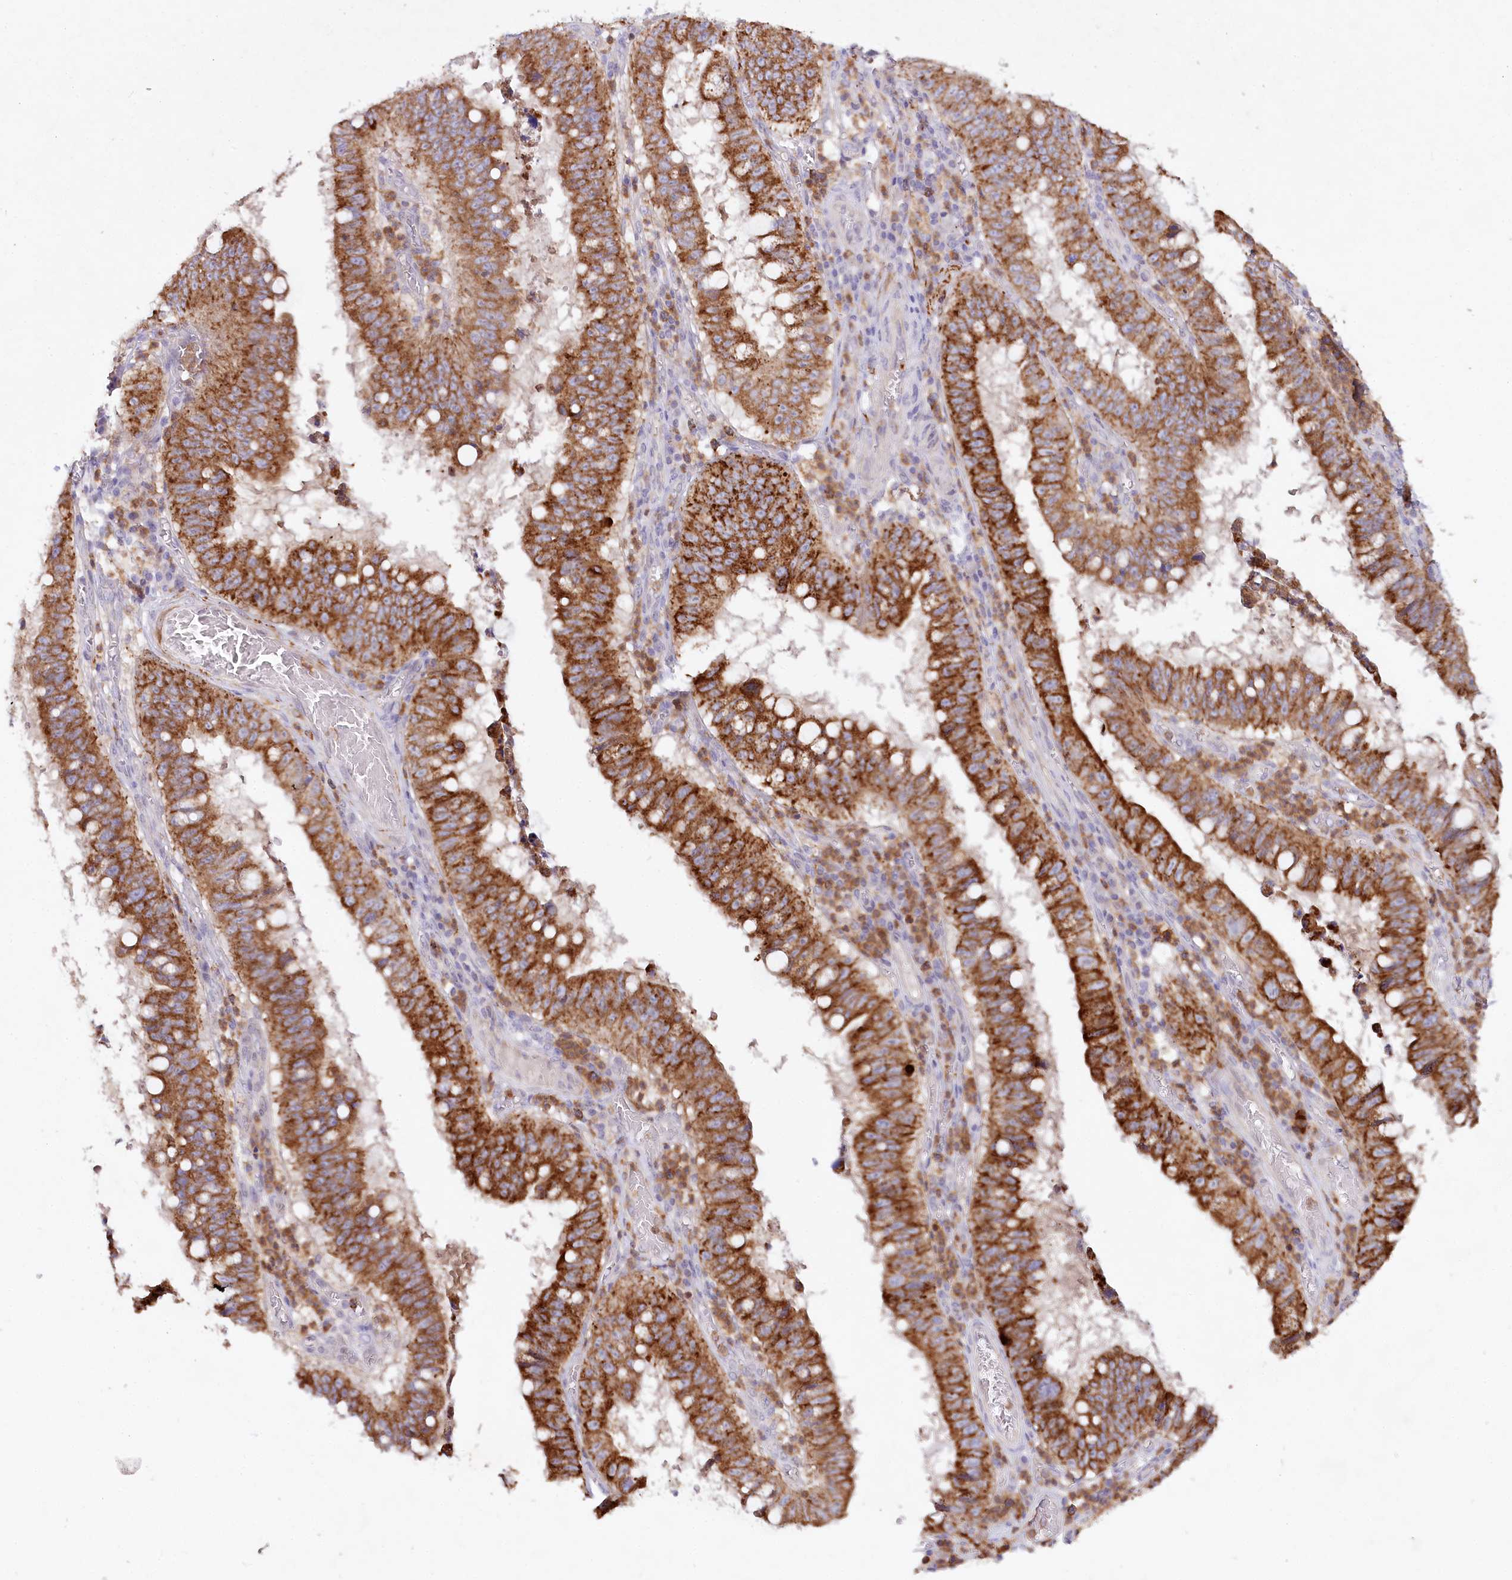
{"staining": {"intensity": "strong", "quantity": ">75%", "location": "cytoplasmic/membranous"}, "tissue": "stomach cancer", "cell_type": "Tumor cells", "image_type": "cancer", "snomed": [{"axis": "morphology", "description": "Adenocarcinoma, NOS"}, {"axis": "topography", "description": "Stomach"}], "caption": "Immunohistochemistry (IHC) micrograph of stomach adenocarcinoma stained for a protein (brown), which reveals high levels of strong cytoplasmic/membranous expression in approximately >75% of tumor cells.", "gene": "ALDH3B1", "patient": {"sex": "male", "age": 59}}